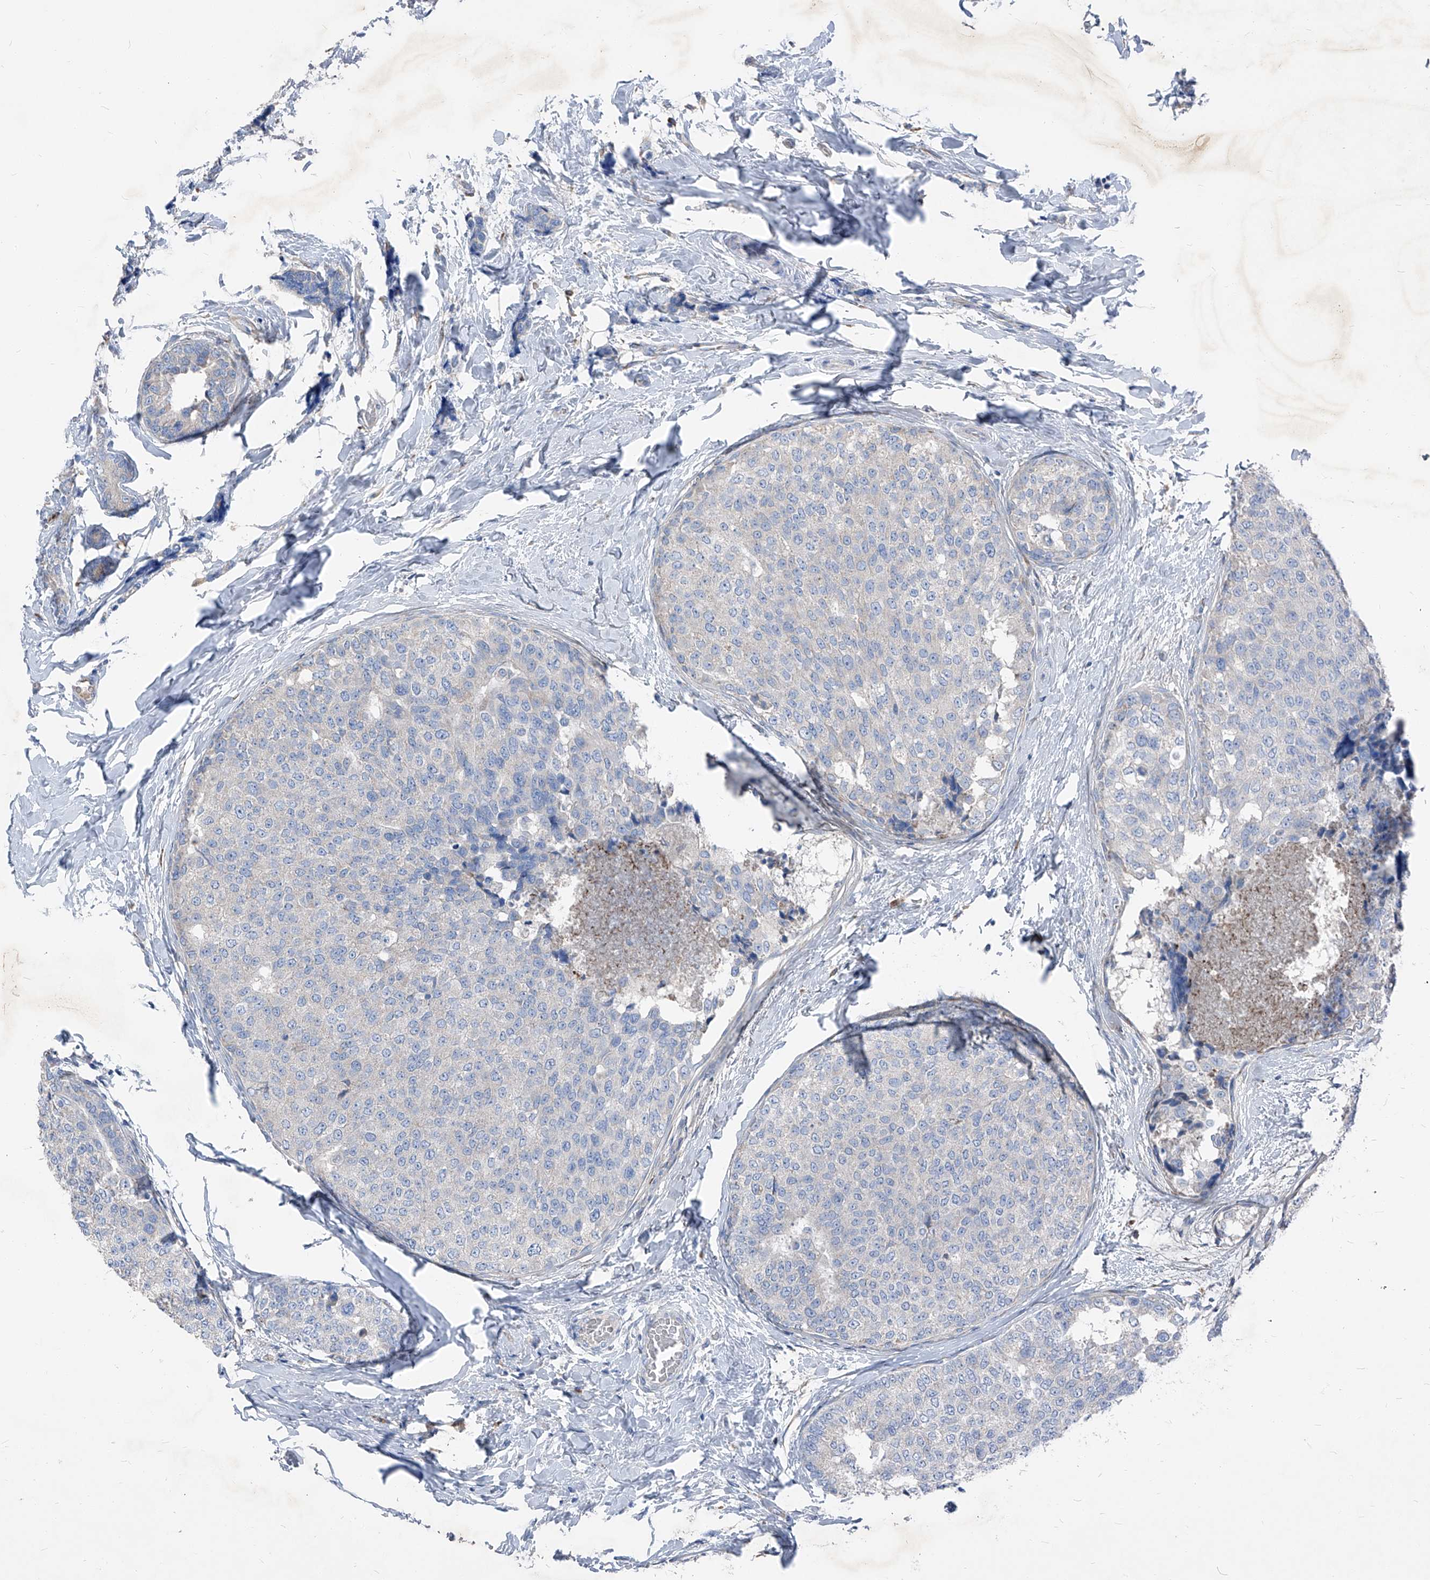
{"staining": {"intensity": "negative", "quantity": "none", "location": "none"}, "tissue": "breast cancer", "cell_type": "Tumor cells", "image_type": "cancer", "snomed": [{"axis": "morphology", "description": "Normal tissue, NOS"}, {"axis": "morphology", "description": "Duct carcinoma"}, {"axis": "topography", "description": "Breast"}], "caption": "High magnification brightfield microscopy of breast cancer (infiltrating ductal carcinoma) stained with DAB (3,3'-diaminobenzidine) (brown) and counterstained with hematoxylin (blue): tumor cells show no significant expression. The staining is performed using DAB (3,3'-diaminobenzidine) brown chromogen with nuclei counter-stained in using hematoxylin.", "gene": "IFI27", "patient": {"sex": "female", "age": 43}}